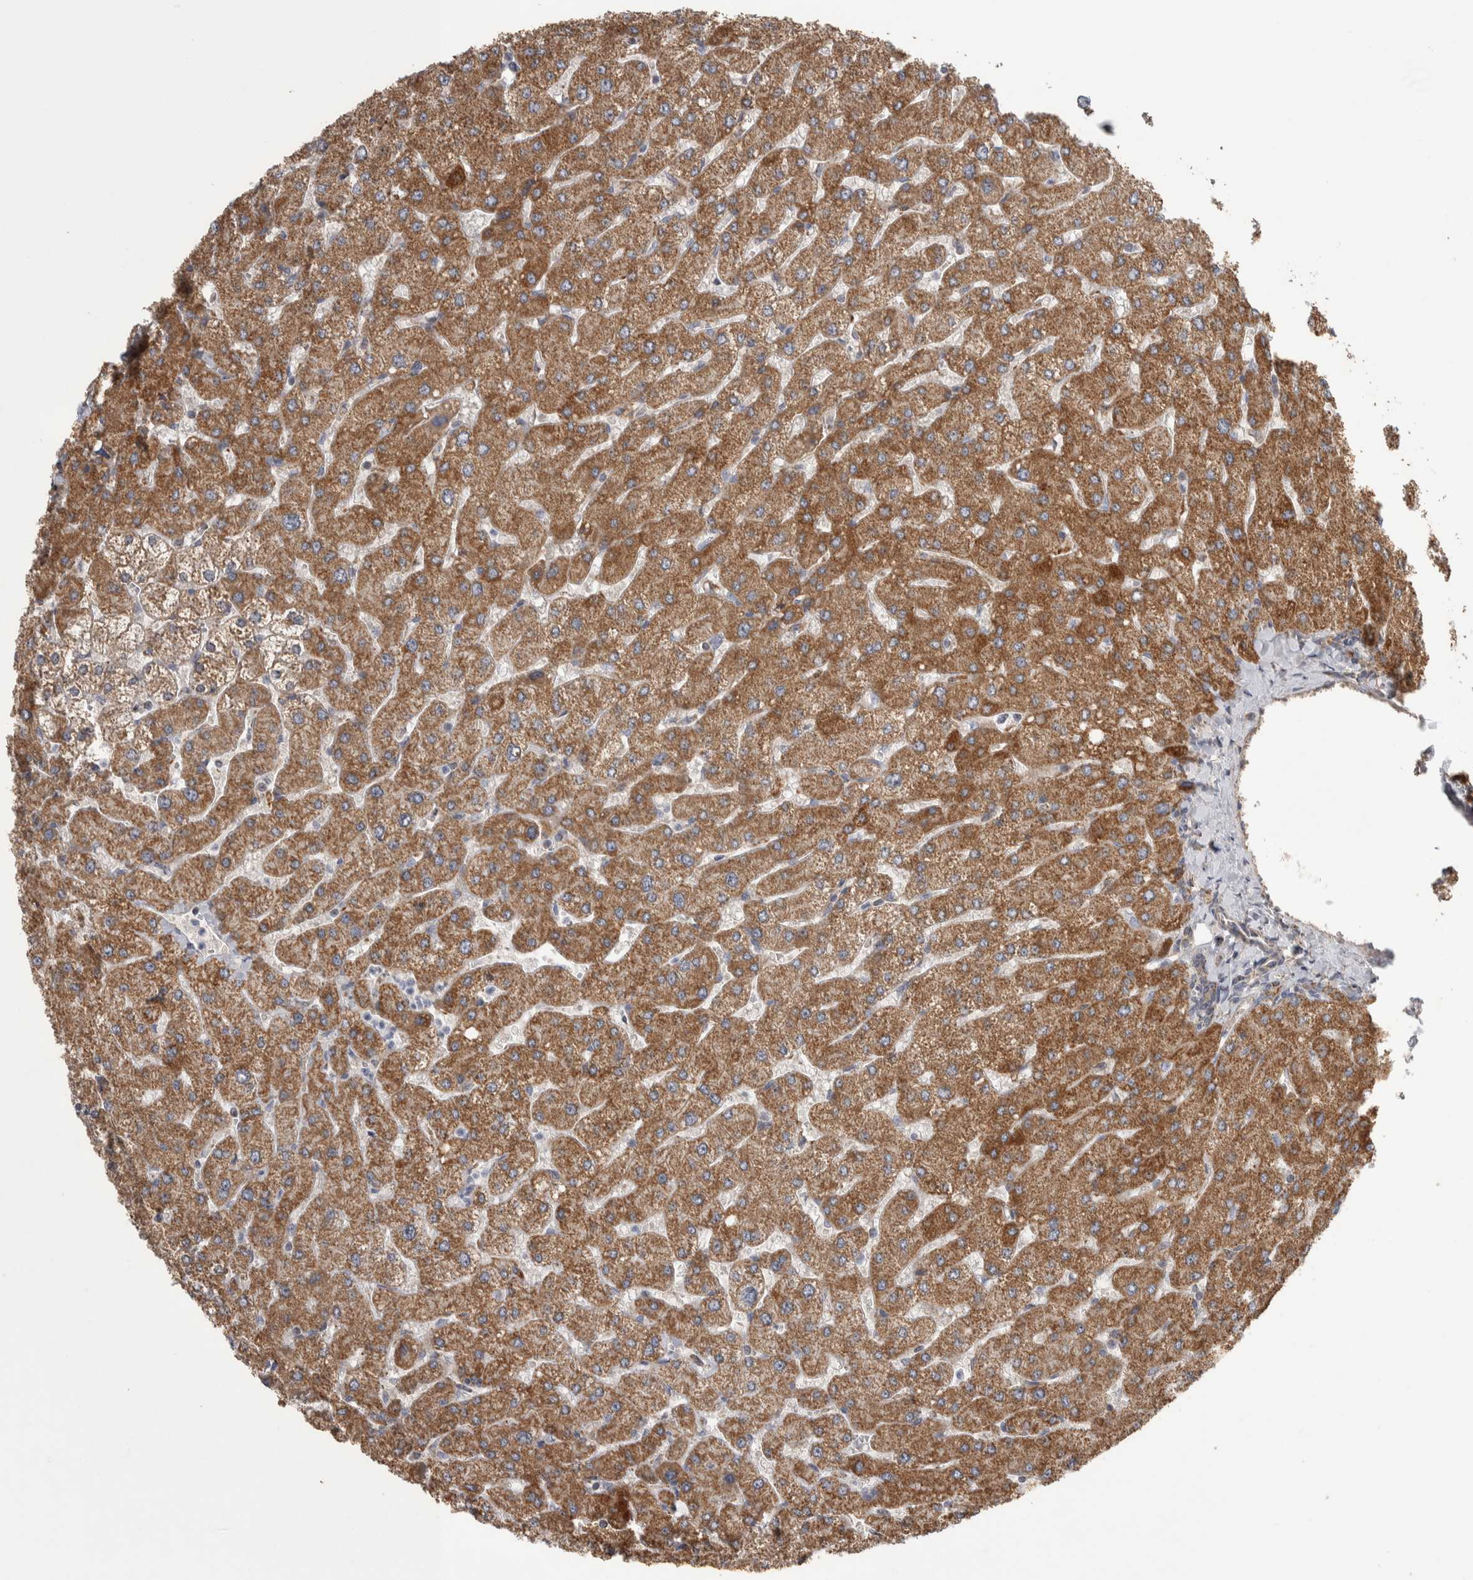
{"staining": {"intensity": "moderate", "quantity": ">75%", "location": "cytoplasmic/membranous"}, "tissue": "liver", "cell_type": "Cholangiocytes", "image_type": "normal", "snomed": [{"axis": "morphology", "description": "Normal tissue, NOS"}, {"axis": "topography", "description": "Liver"}], "caption": "DAB immunohistochemical staining of benign human liver displays moderate cytoplasmic/membranous protein expression in approximately >75% of cholangiocytes. The staining was performed using DAB, with brown indicating positive protein expression. Nuclei are stained blue with hematoxylin.", "gene": "SCO1", "patient": {"sex": "male", "age": 55}}